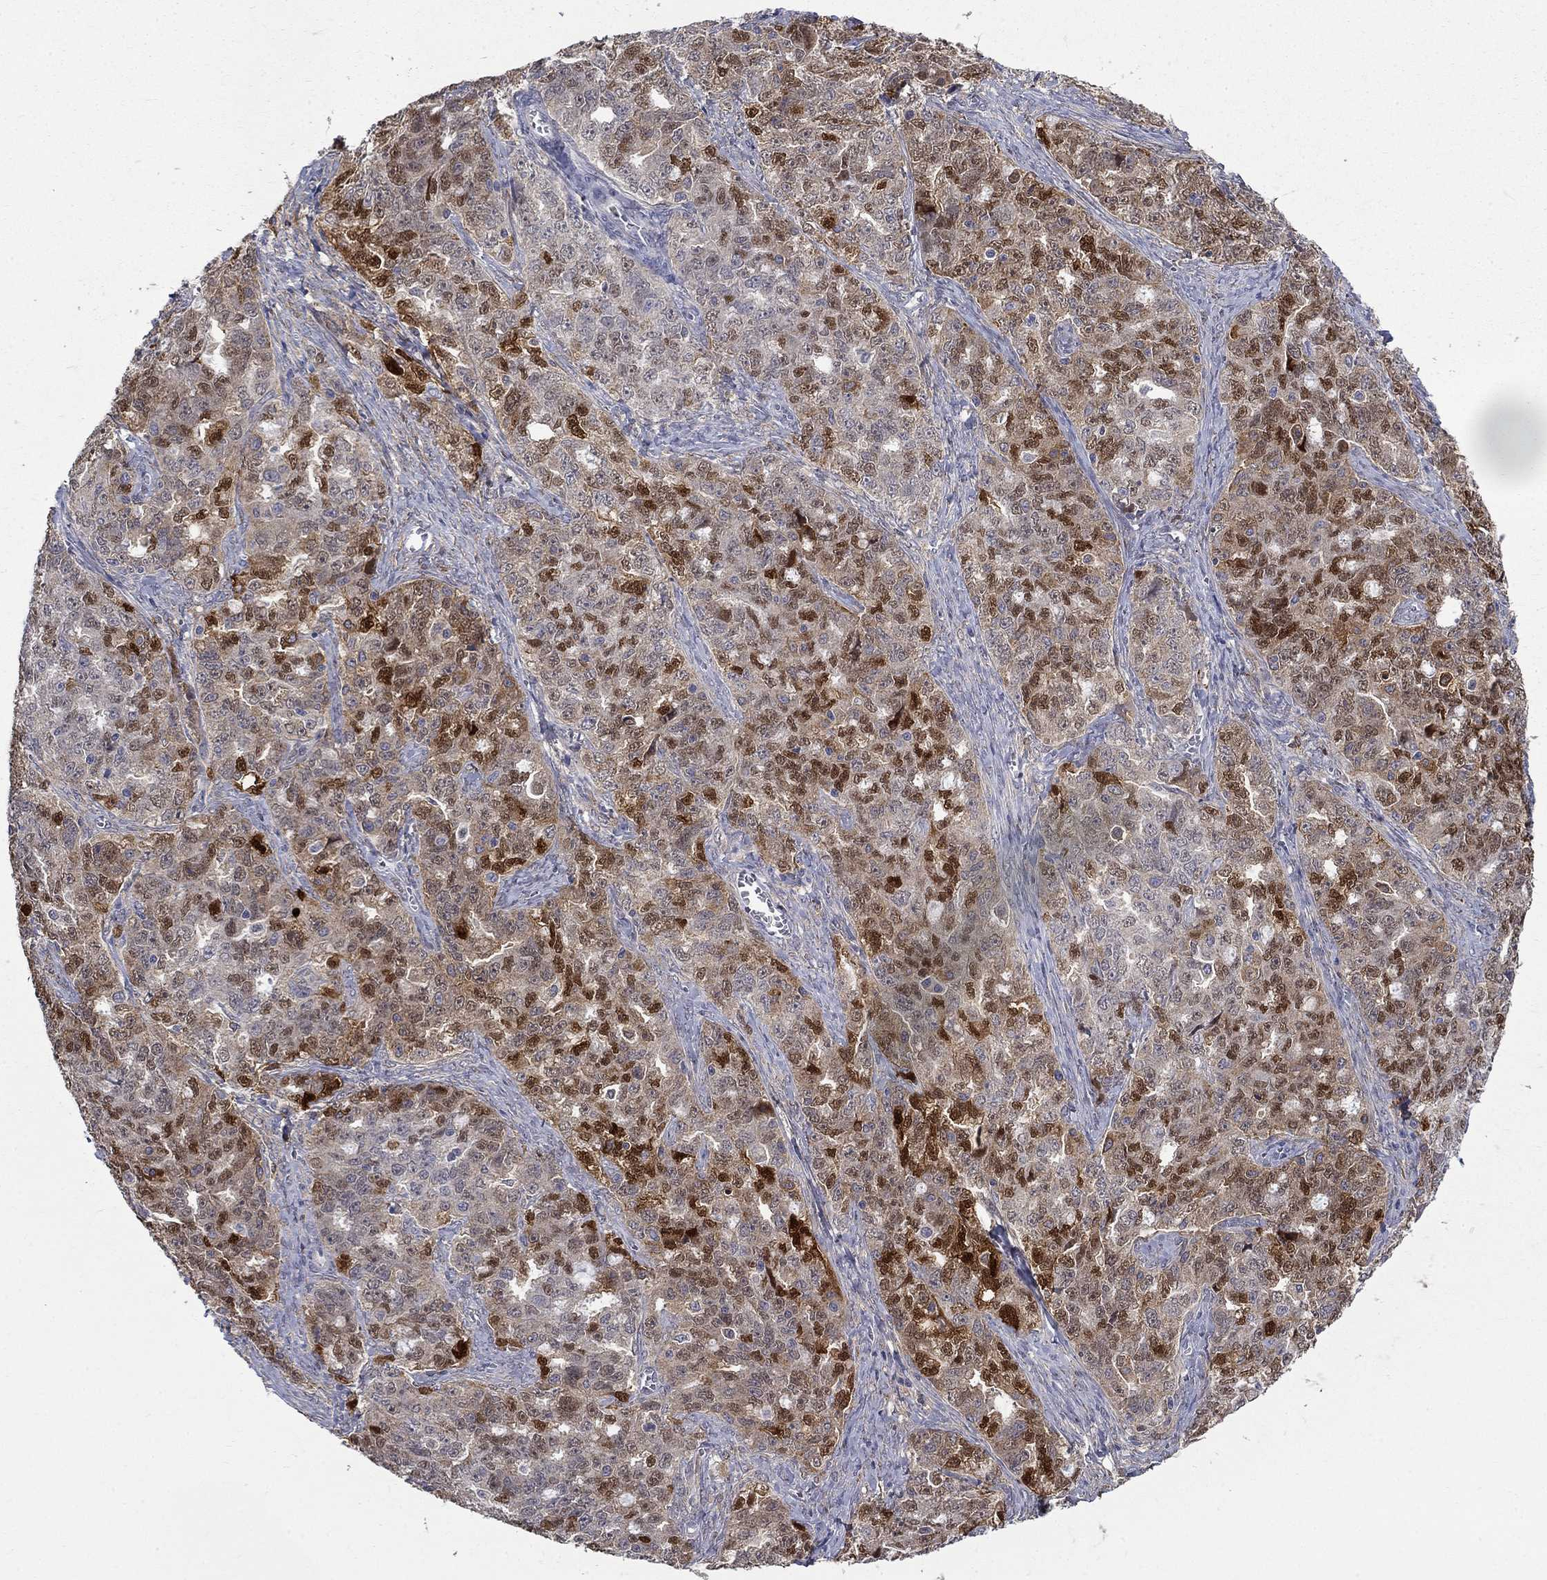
{"staining": {"intensity": "strong", "quantity": "<25%", "location": "cytoplasmic/membranous,nuclear"}, "tissue": "ovarian cancer", "cell_type": "Tumor cells", "image_type": "cancer", "snomed": [{"axis": "morphology", "description": "Cystadenocarcinoma, serous, NOS"}, {"axis": "topography", "description": "Ovary"}], "caption": "DAB immunohistochemical staining of ovarian cancer displays strong cytoplasmic/membranous and nuclear protein staining in approximately <25% of tumor cells.", "gene": "PCBP3", "patient": {"sex": "female", "age": 51}}